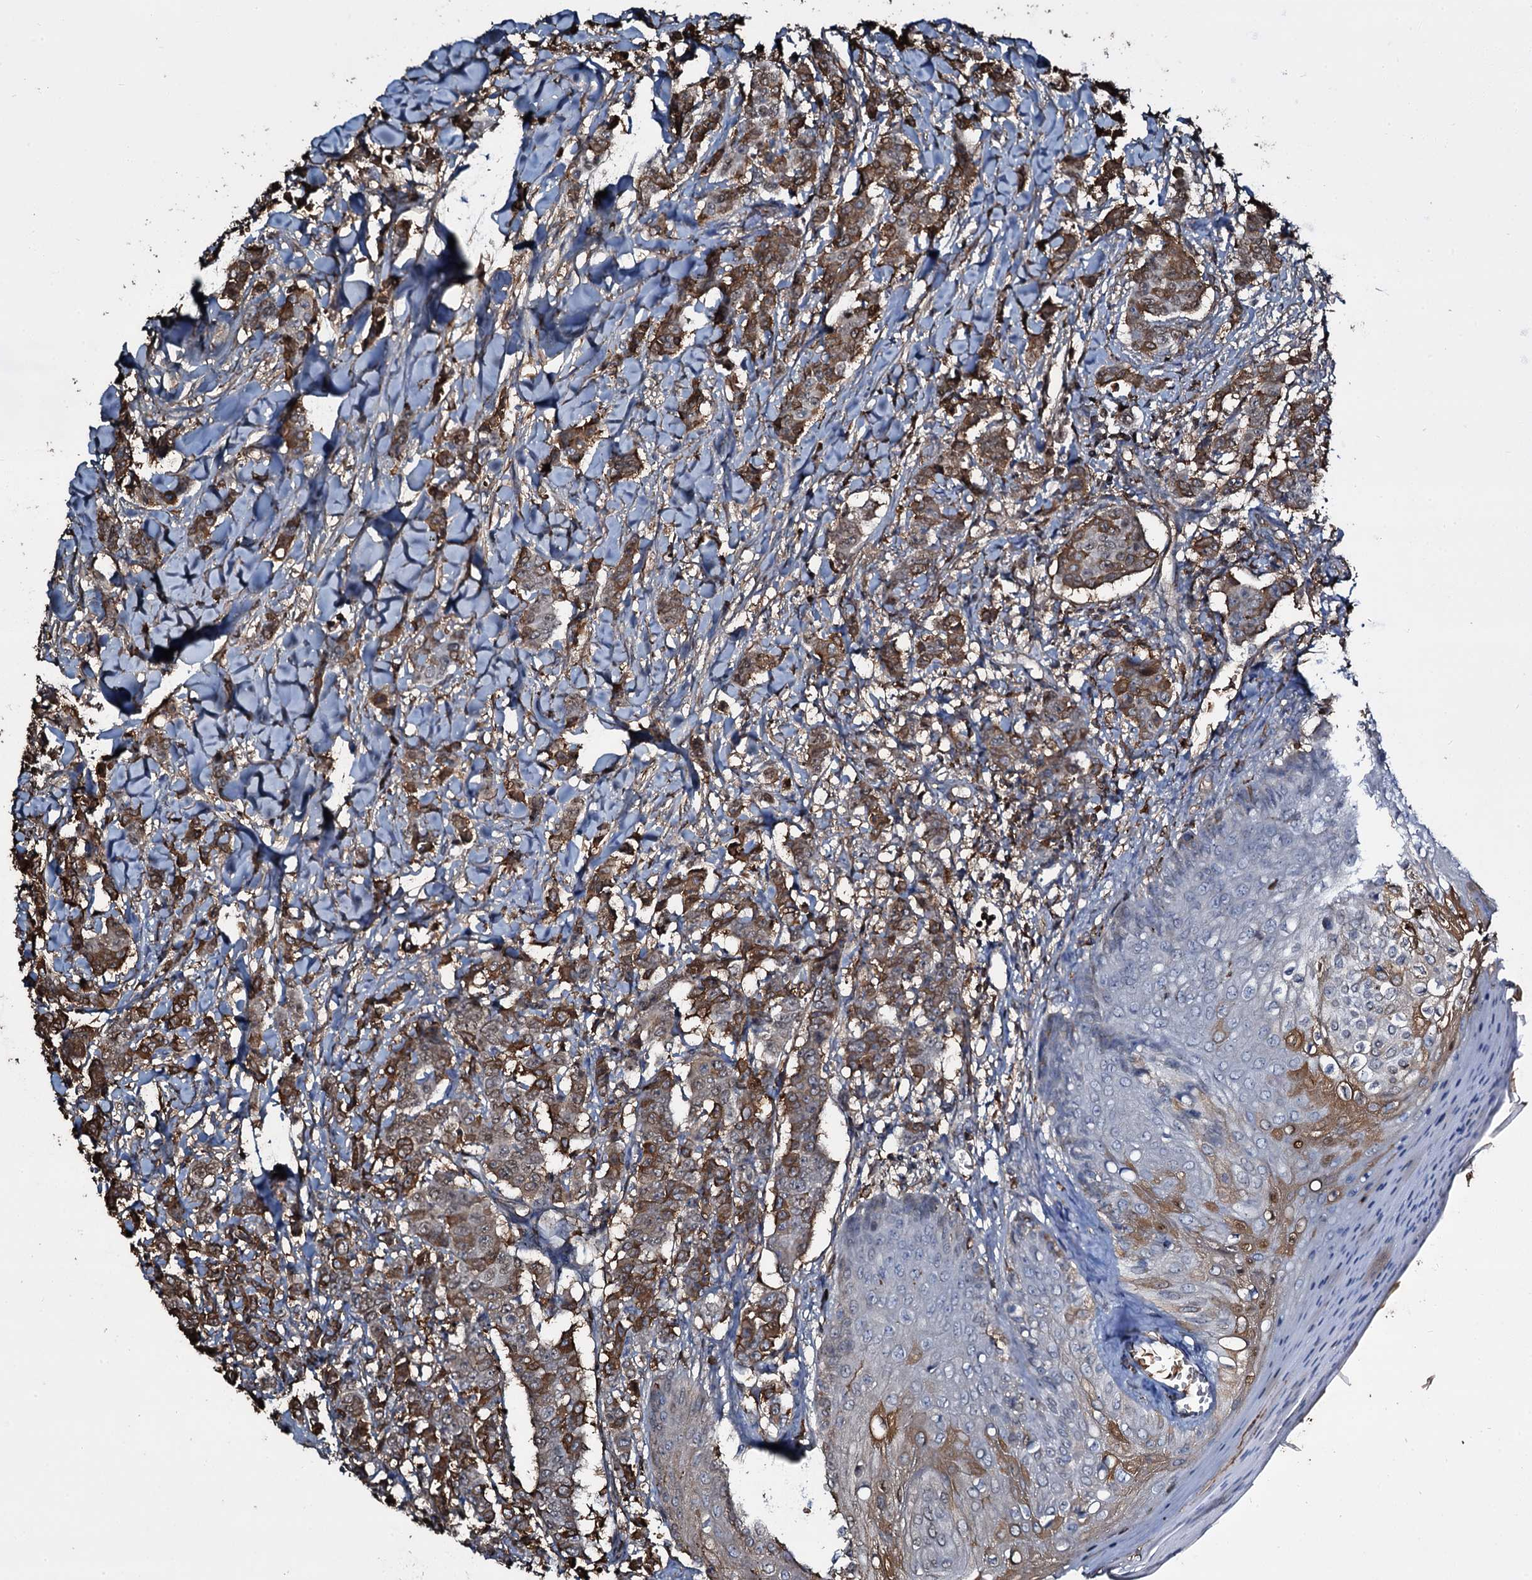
{"staining": {"intensity": "moderate", "quantity": ">75%", "location": "cytoplasmic/membranous"}, "tissue": "breast cancer", "cell_type": "Tumor cells", "image_type": "cancer", "snomed": [{"axis": "morphology", "description": "Duct carcinoma"}, {"axis": "topography", "description": "Breast"}], "caption": "A brown stain highlights moderate cytoplasmic/membranous staining of a protein in breast infiltrating ductal carcinoma tumor cells.", "gene": "EDN1", "patient": {"sex": "female", "age": 40}}